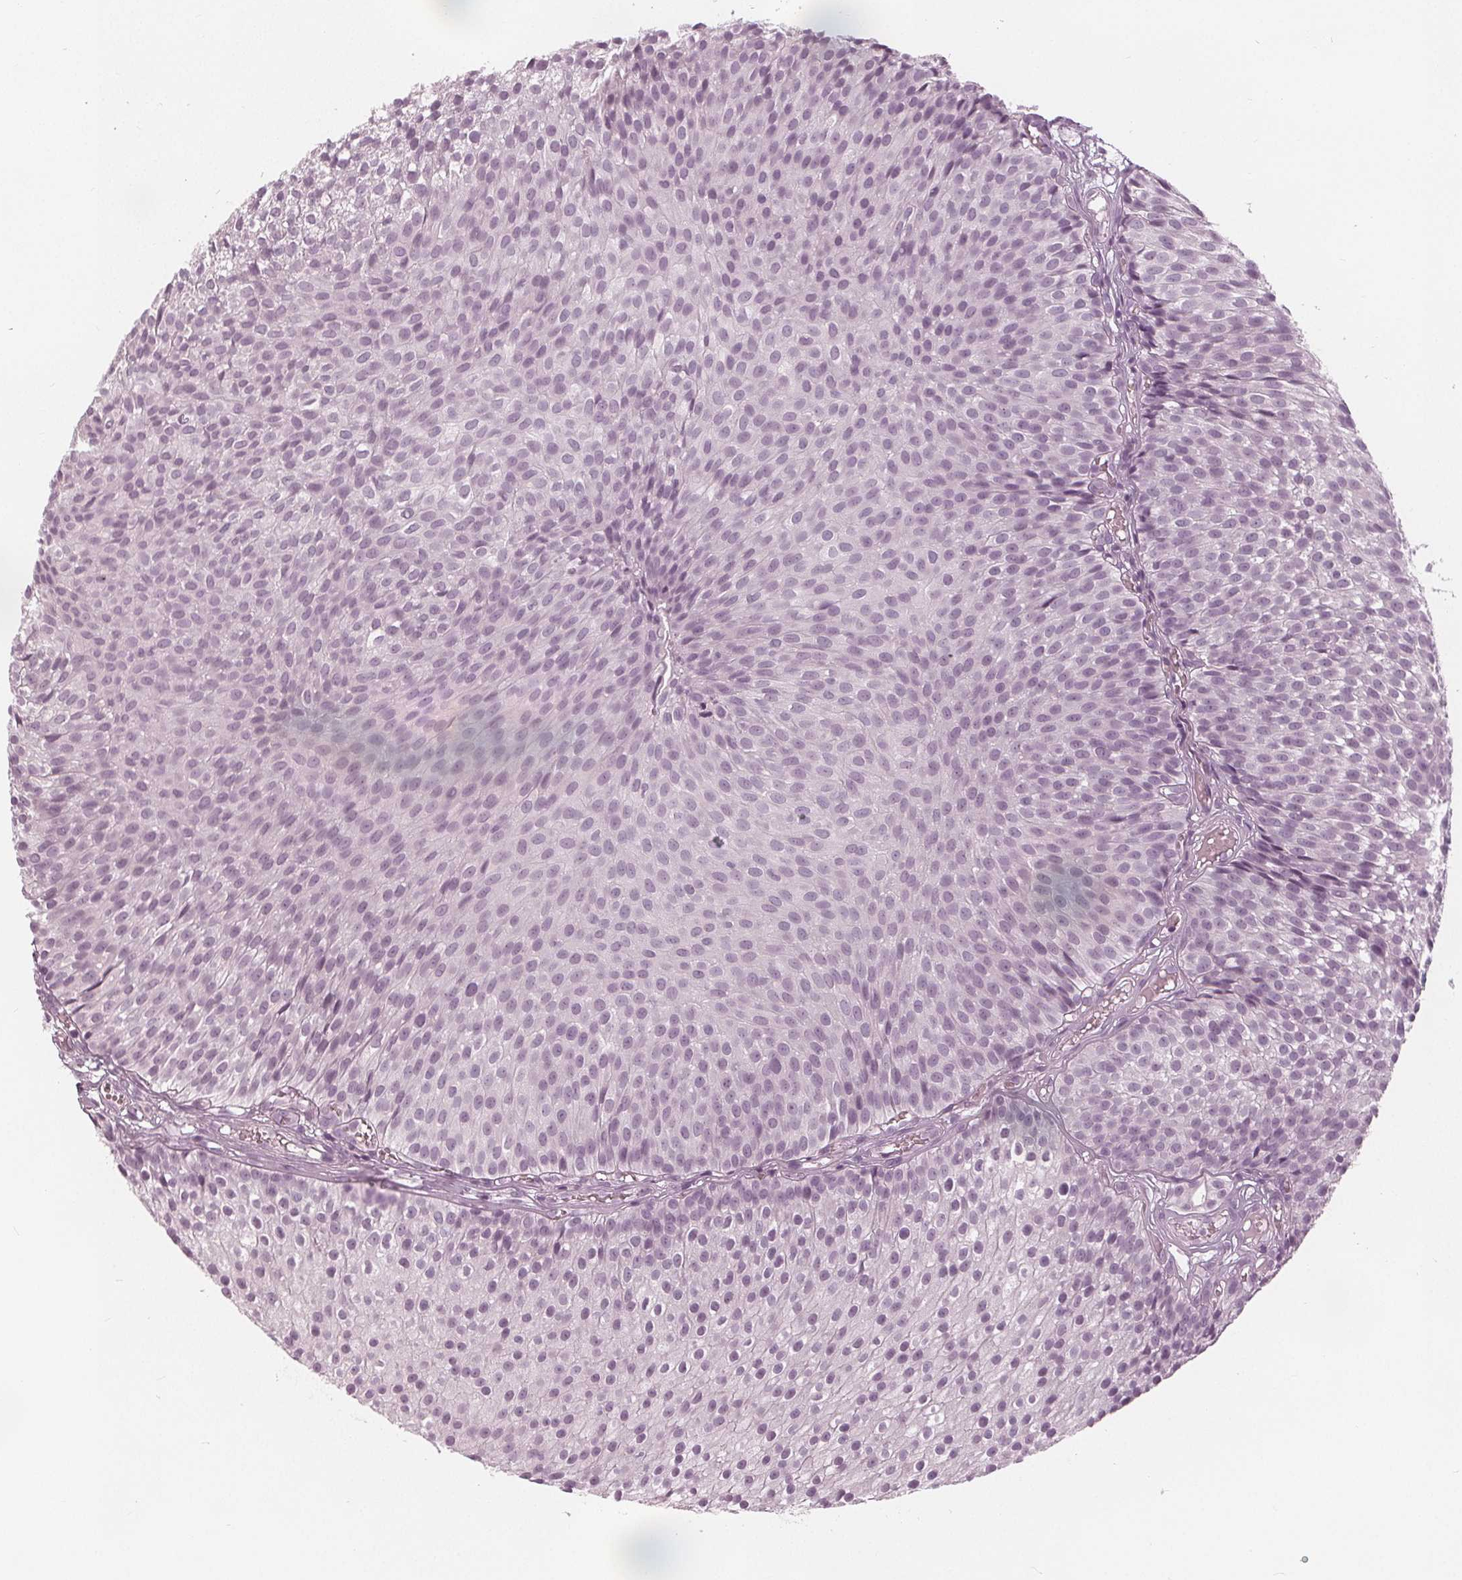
{"staining": {"intensity": "negative", "quantity": "none", "location": "none"}, "tissue": "urothelial cancer", "cell_type": "Tumor cells", "image_type": "cancer", "snomed": [{"axis": "morphology", "description": "Urothelial carcinoma, Low grade"}, {"axis": "topography", "description": "Urinary bladder"}], "caption": "Photomicrograph shows no protein expression in tumor cells of urothelial cancer tissue. The staining is performed using DAB brown chromogen with nuclei counter-stained in using hematoxylin.", "gene": "PAEP", "patient": {"sex": "male", "age": 63}}